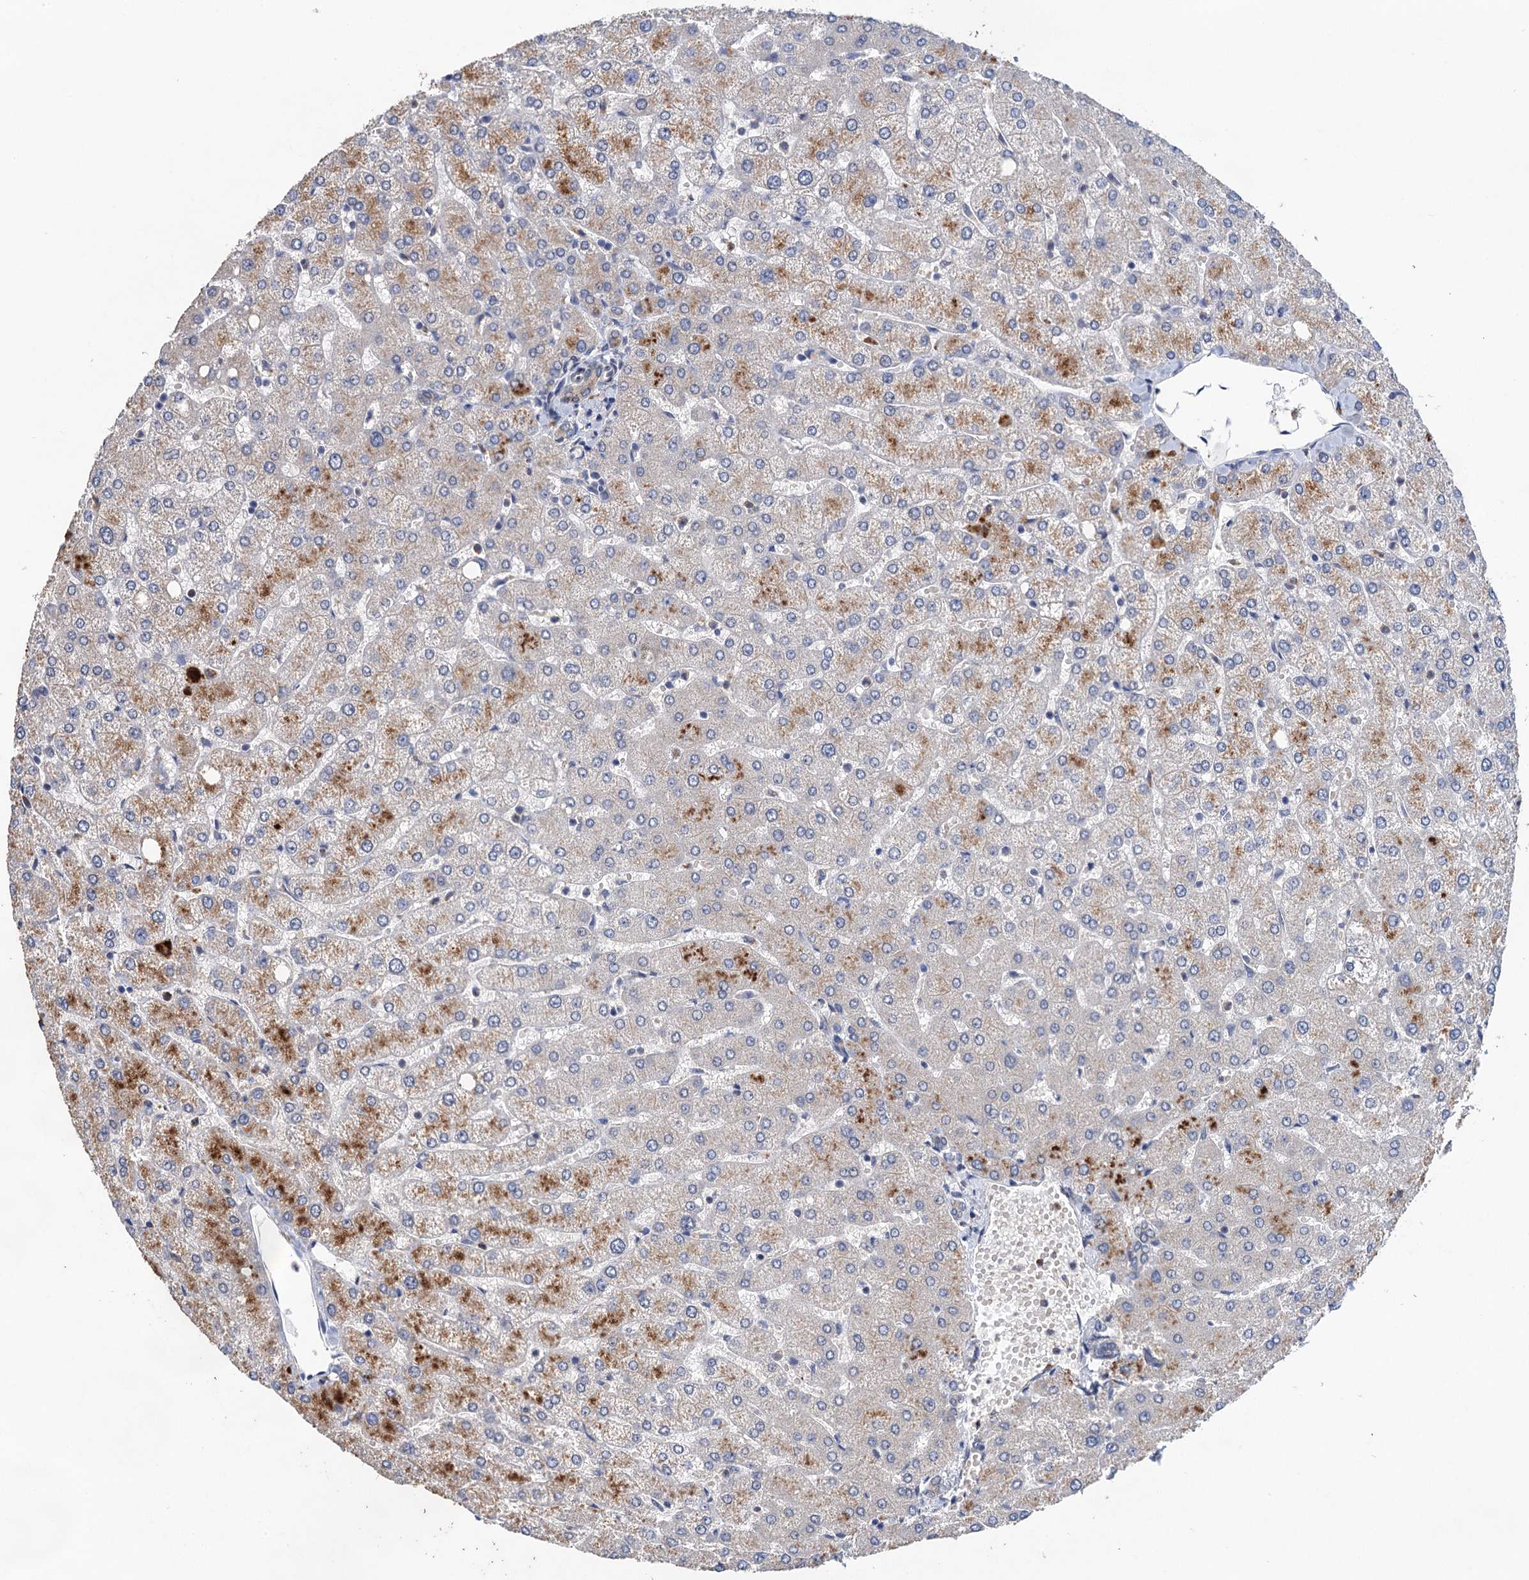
{"staining": {"intensity": "negative", "quantity": "none", "location": "none"}, "tissue": "liver", "cell_type": "Cholangiocytes", "image_type": "normal", "snomed": [{"axis": "morphology", "description": "Normal tissue, NOS"}, {"axis": "topography", "description": "Liver"}], "caption": "The immunohistochemistry (IHC) image has no significant staining in cholangiocytes of liver. (Stains: DAB immunohistochemistry with hematoxylin counter stain, Microscopy: brightfield microscopy at high magnification).", "gene": "TMEM39B", "patient": {"sex": "female", "age": 54}}